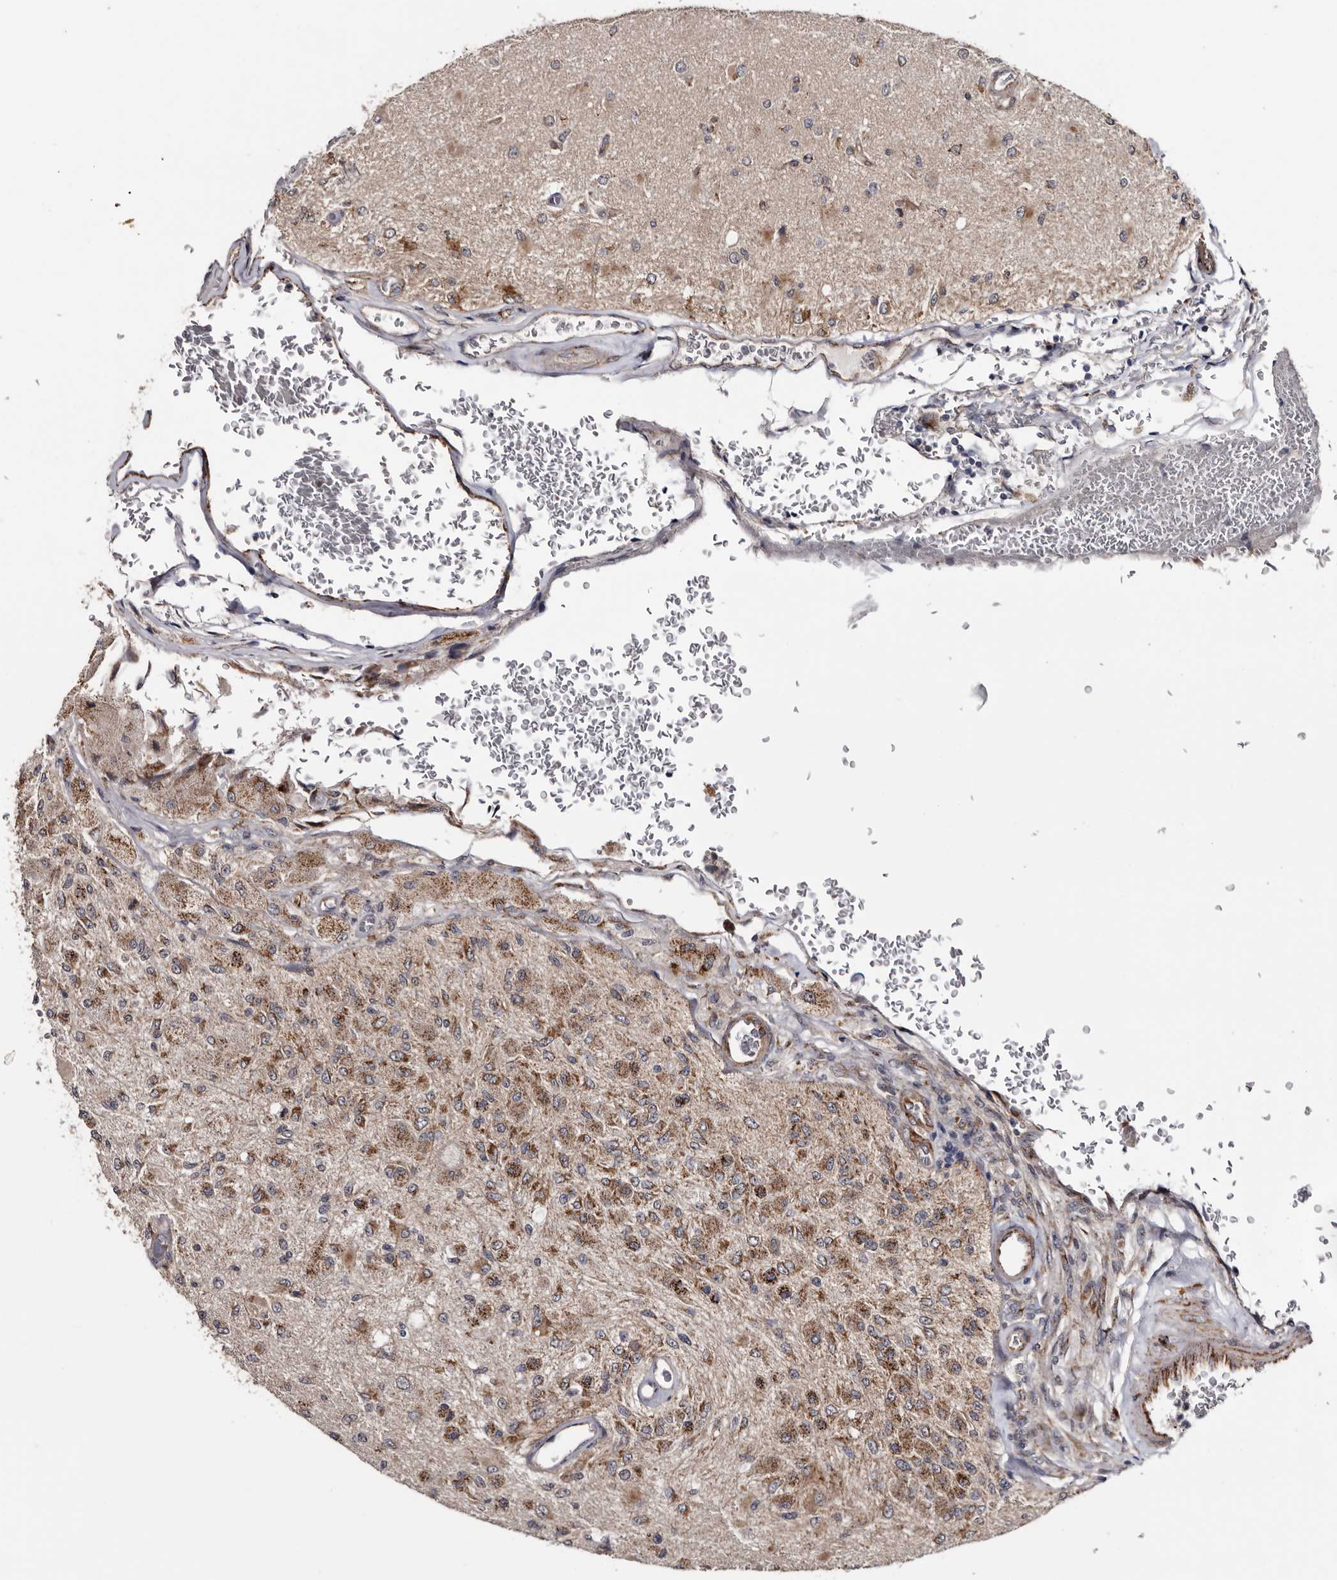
{"staining": {"intensity": "moderate", "quantity": "25%-75%", "location": "cytoplasmic/membranous"}, "tissue": "glioma", "cell_type": "Tumor cells", "image_type": "cancer", "snomed": [{"axis": "morphology", "description": "Normal tissue, NOS"}, {"axis": "morphology", "description": "Glioma, malignant, High grade"}, {"axis": "topography", "description": "Cerebral cortex"}], "caption": "The micrograph demonstrates staining of glioma, revealing moderate cytoplasmic/membranous protein positivity (brown color) within tumor cells.", "gene": "ARMCX2", "patient": {"sex": "male", "age": 77}}